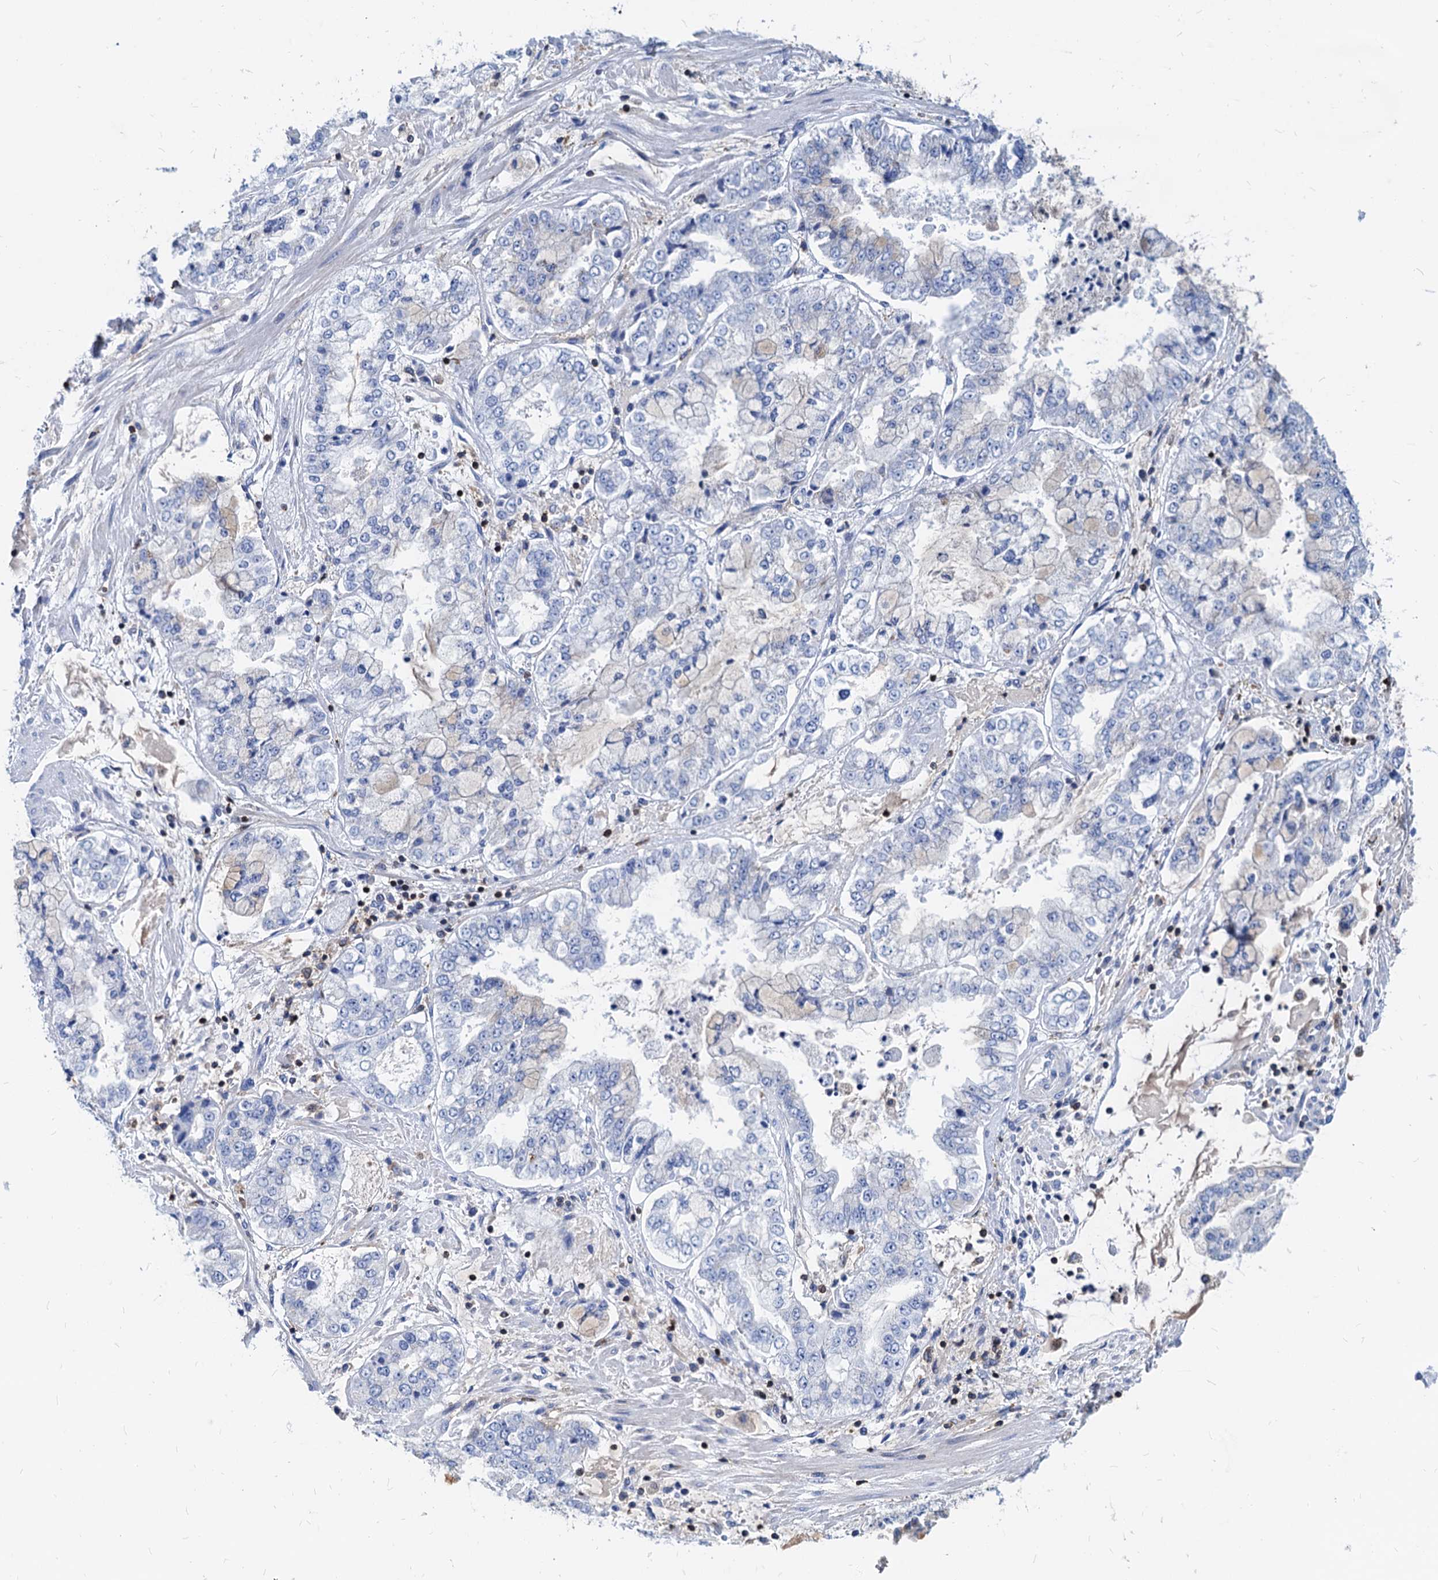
{"staining": {"intensity": "negative", "quantity": "none", "location": "none"}, "tissue": "stomach cancer", "cell_type": "Tumor cells", "image_type": "cancer", "snomed": [{"axis": "morphology", "description": "Adenocarcinoma, NOS"}, {"axis": "topography", "description": "Stomach"}], "caption": "Histopathology image shows no significant protein staining in tumor cells of stomach adenocarcinoma. (Stains: DAB immunohistochemistry (IHC) with hematoxylin counter stain, Microscopy: brightfield microscopy at high magnification).", "gene": "LCP2", "patient": {"sex": "male", "age": 76}}